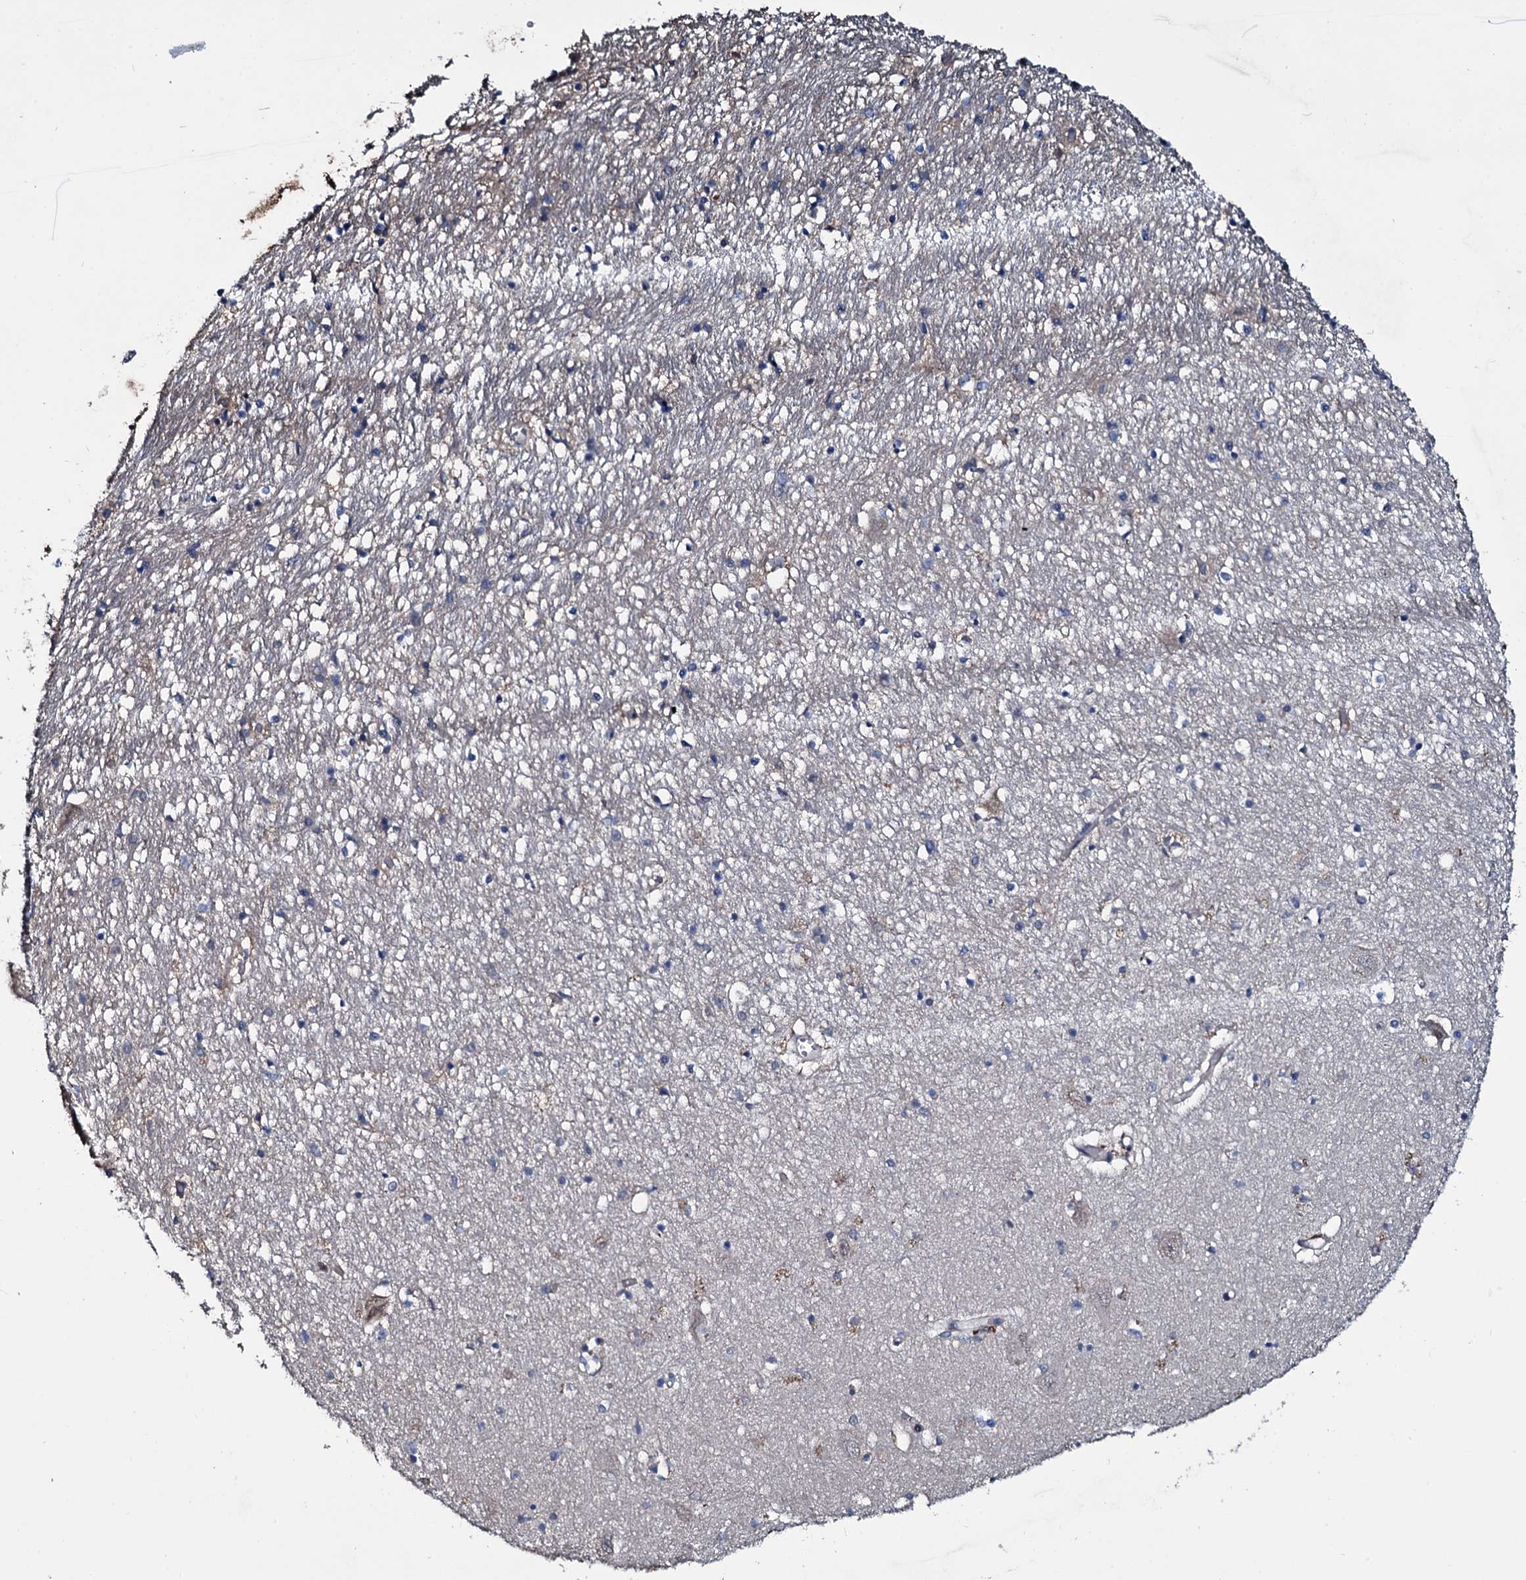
{"staining": {"intensity": "negative", "quantity": "none", "location": "none"}, "tissue": "hippocampus", "cell_type": "Glial cells", "image_type": "normal", "snomed": [{"axis": "morphology", "description": "Normal tissue, NOS"}, {"axis": "topography", "description": "Hippocampus"}], "caption": "Immunohistochemistry (IHC) of normal human hippocampus exhibits no staining in glial cells.", "gene": "LYG2", "patient": {"sex": "female", "age": 64}}